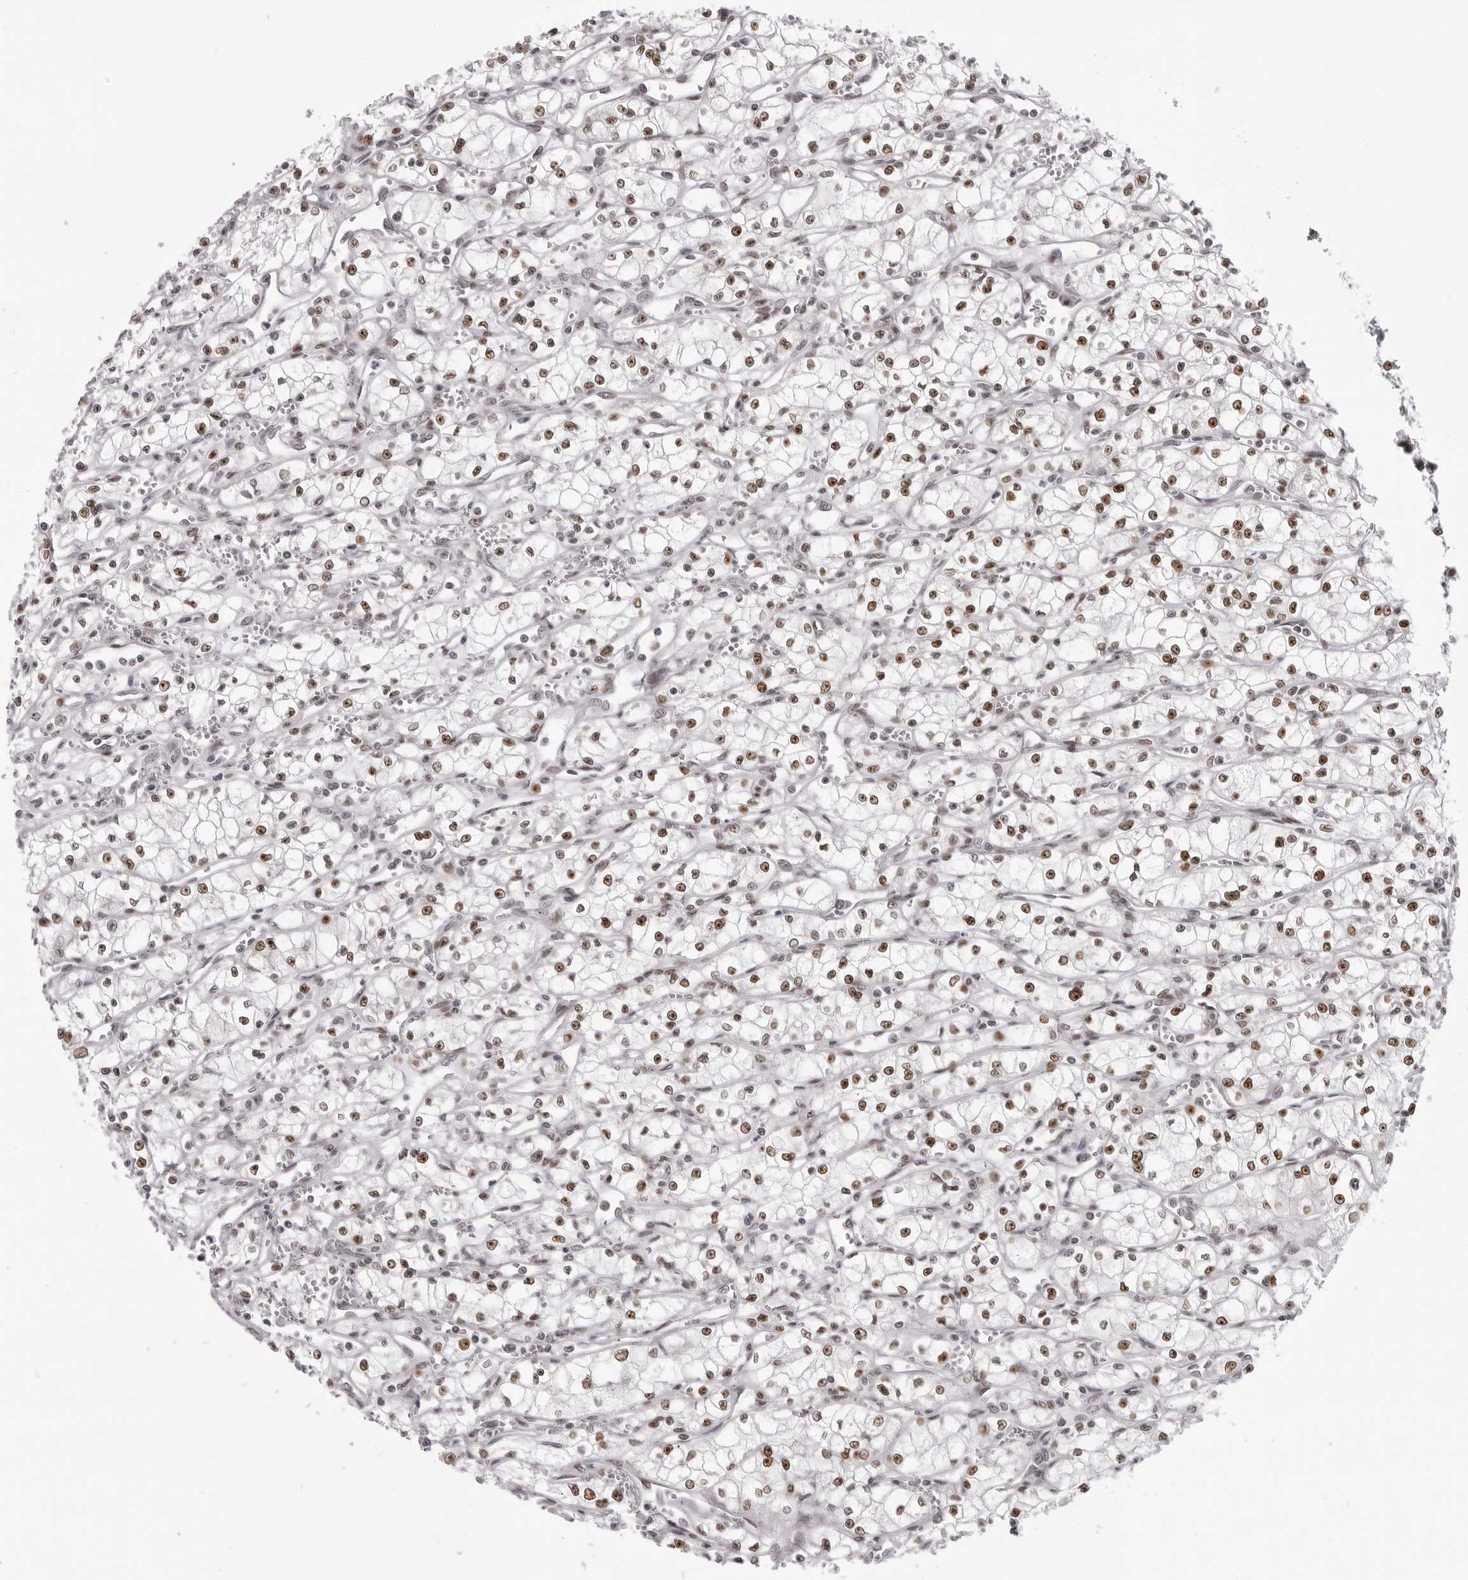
{"staining": {"intensity": "moderate", "quantity": ">75%", "location": "nuclear"}, "tissue": "renal cancer", "cell_type": "Tumor cells", "image_type": "cancer", "snomed": [{"axis": "morphology", "description": "Adenocarcinoma, NOS"}, {"axis": "topography", "description": "Kidney"}], "caption": "An IHC histopathology image of neoplastic tissue is shown. Protein staining in brown labels moderate nuclear positivity in renal cancer (adenocarcinoma) within tumor cells. The staining is performed using DAB (3,3'-diaminobenzidine) brown chromogen to label protein expression. The nuclei are counter-stained blue using hematoxylin.", "gene": "HEXIM2", "patient": {"sex": "male", "age": 59}}